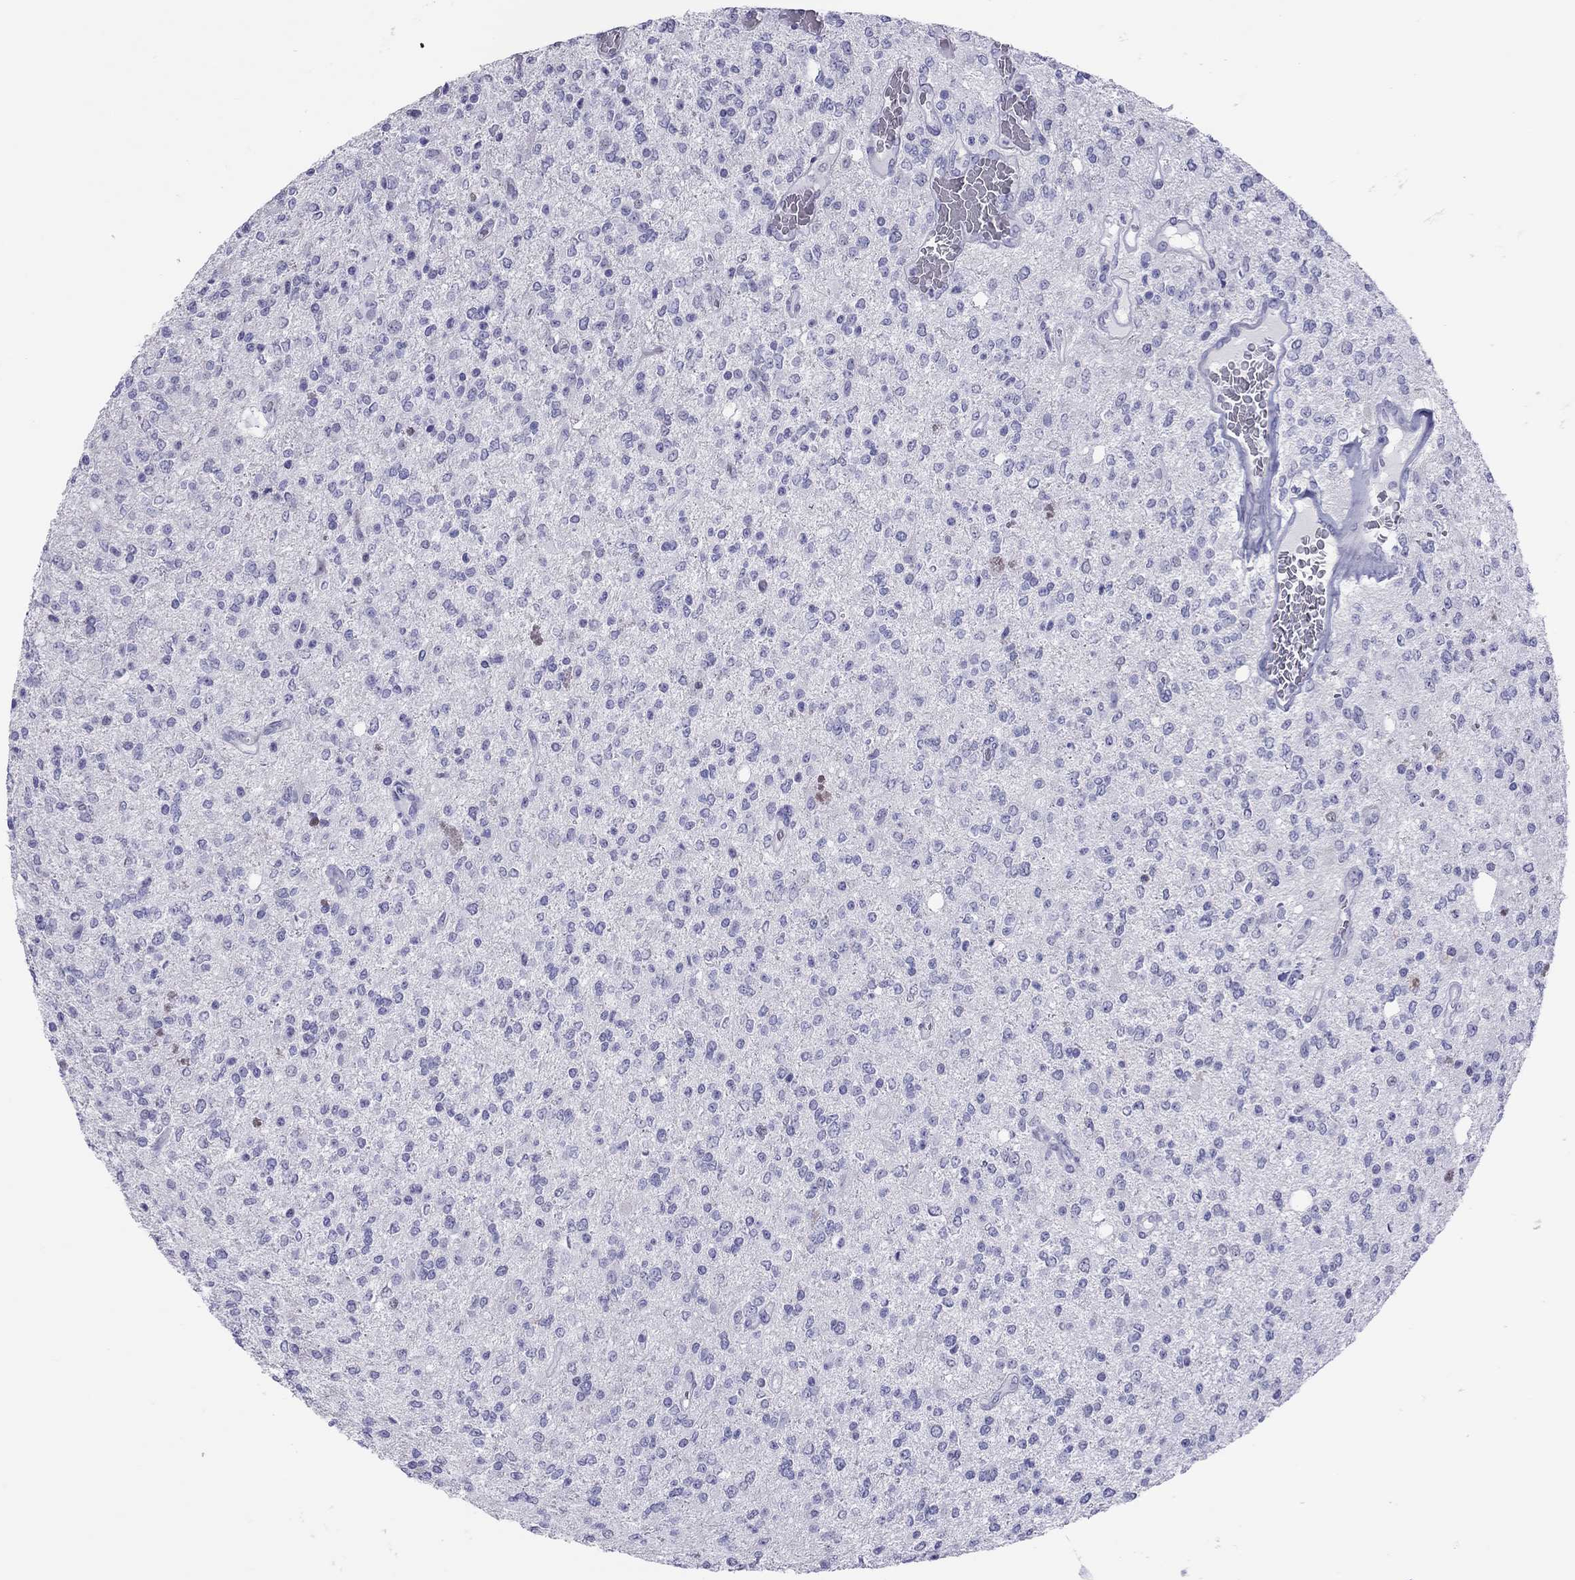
{"staining": {"intensity": "negative", "quantity": "none", "location": "none"}, "tissue": "glioma", "cell_type": "Tumor cells", "image_type": "cancer", "snomed": [{"axis": "morphology", "description": "Glioma, malignant, Low grade"}, {"axis": "topography", "description": "Brain"}], "caption": "A micrograph of human malignant low-grade glioma is negative for staining in tumor cells.", "gene": "STAG3", "patient": {"sex": "male", "age": 67}}